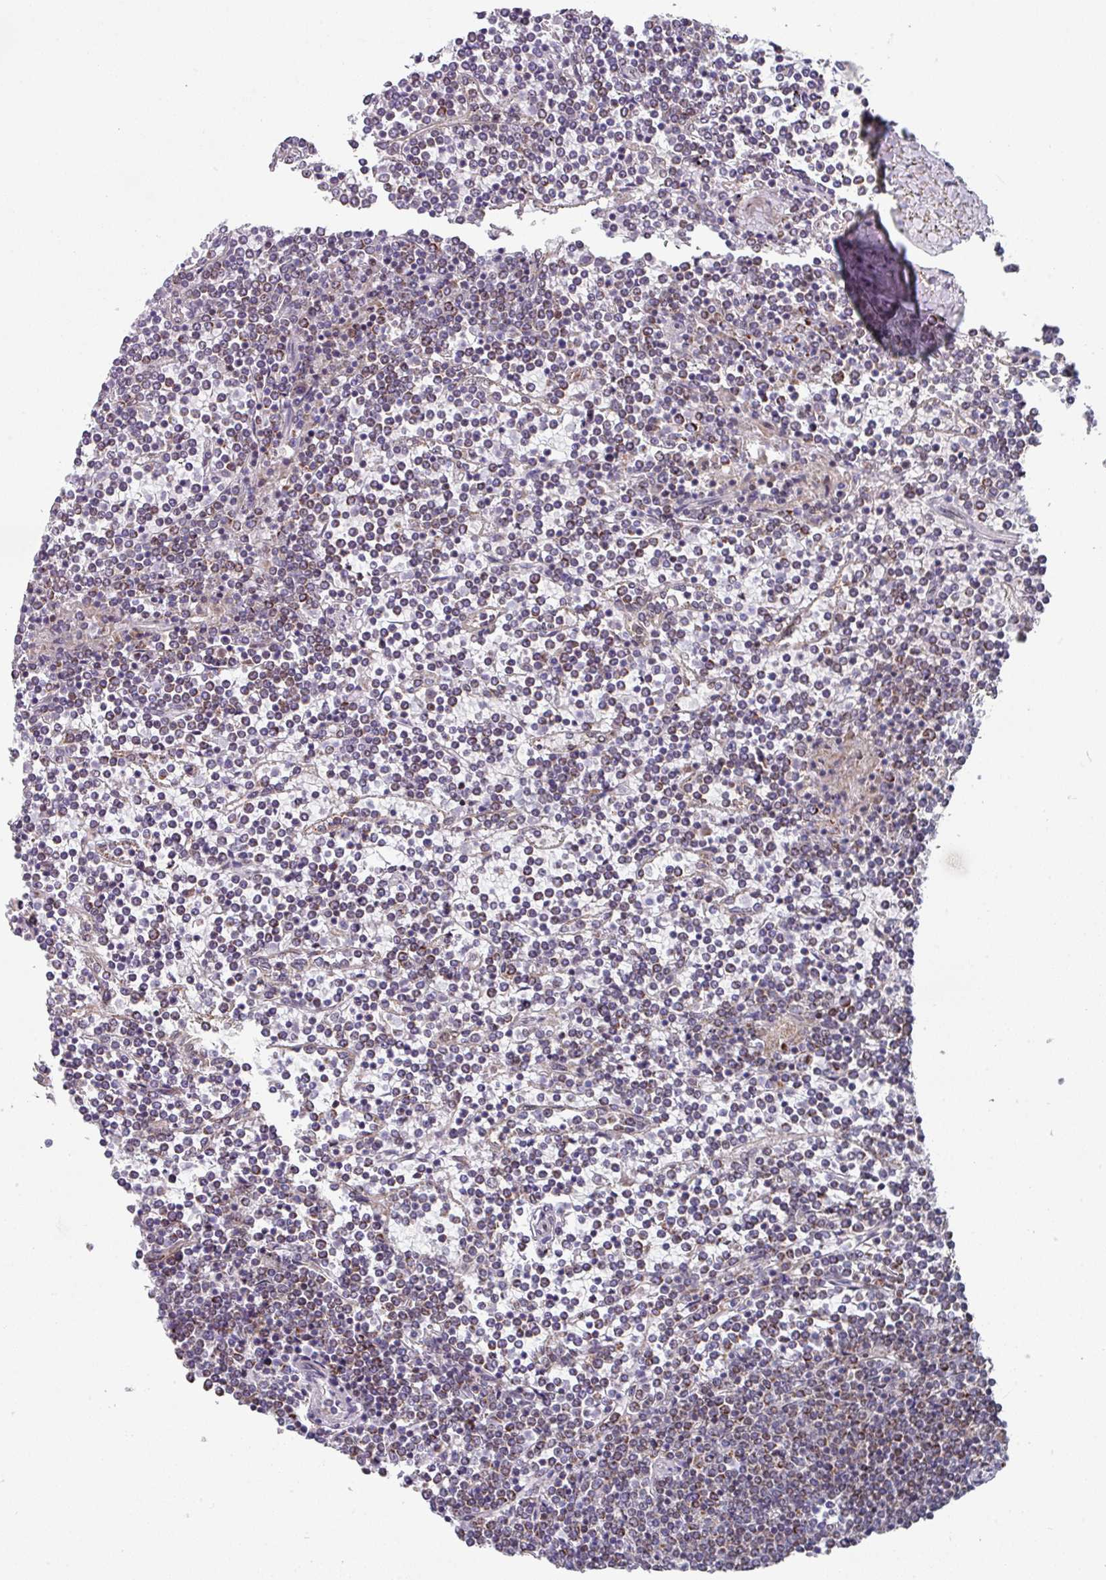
{"staining": {"intensity": "negative", "quantity": "none", "location": "none"}, "tissue": "lymphoma", "cell_type": "Tumor cells", "image_type": "cancer", "snomed": [{"axis": "morphology", "description": "Malignant lymphoma, non-Hodgkin's type, Low grade"}, {"axis": "topography", "description": "Spleen"}], "caption": "The histopathology image demonstrates no significant expression in tumor cells of lymphoma.", "gene": "CBX7", "patient": {"sex": "female", "age": 19}}